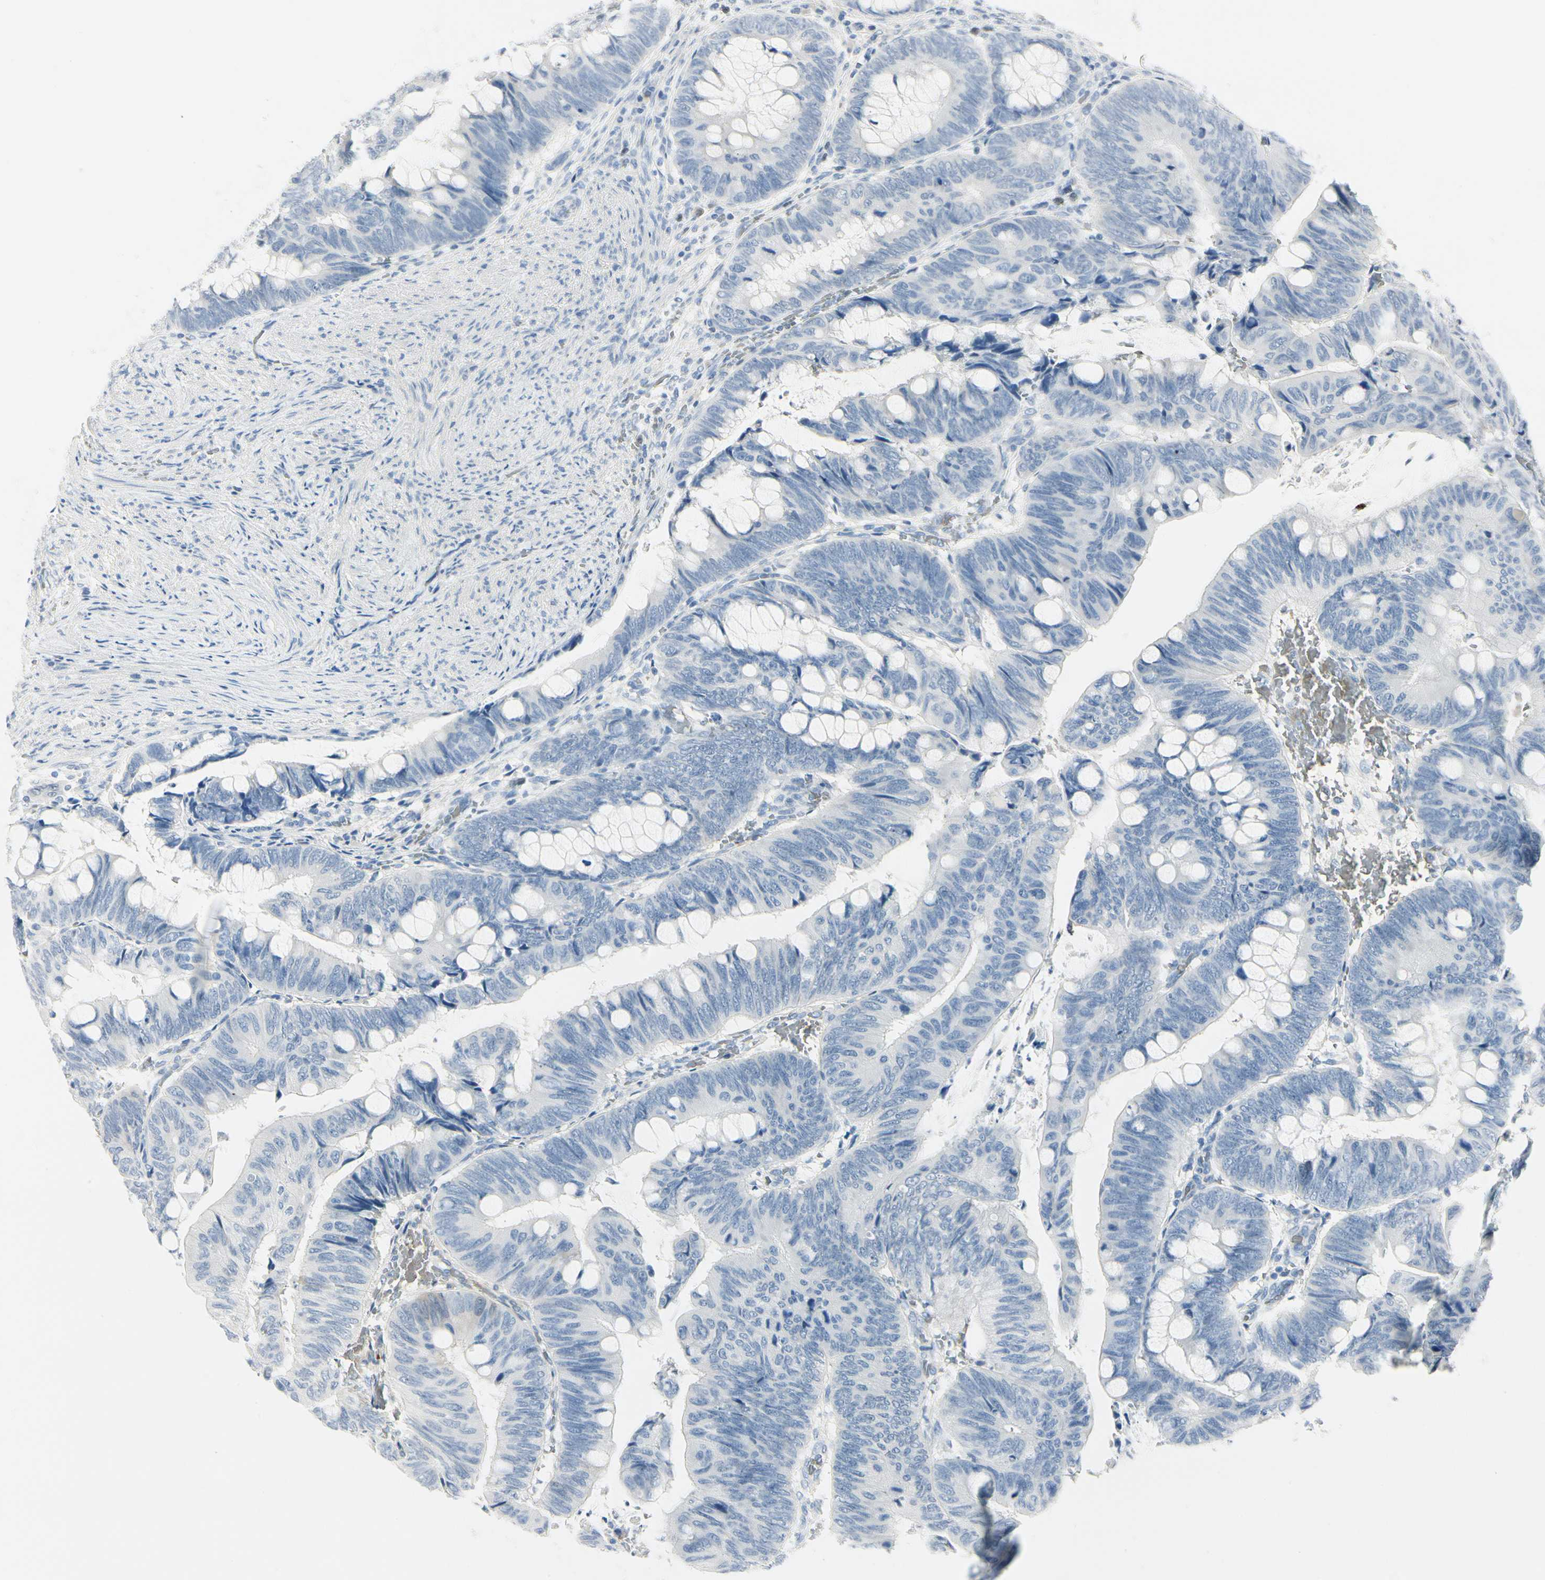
{"staining": {"intensity": "negative", "quantity": "none", "location": "none"}, "tissue": "colorectal cancer", "cell_type": "Tumor cells", "image_type": "cancer", "snomed": [{"axis": "morphology", "description": "Normal tissue, NOS"}, {"axis": "morphology", "description": "Adenocarcinoma, NOS"}, {"axis": "topography", "description": "Rectum"}, {"axis": "topography", "description": "Peripheral nerve tissue"}], "caption": "The IHC micrograph has no significant expression in tumor cells of colorectal cancer (adenocarcinoma) tissue.", "gene": "CA1", "patient": {"sex": "male", "age": 92}}